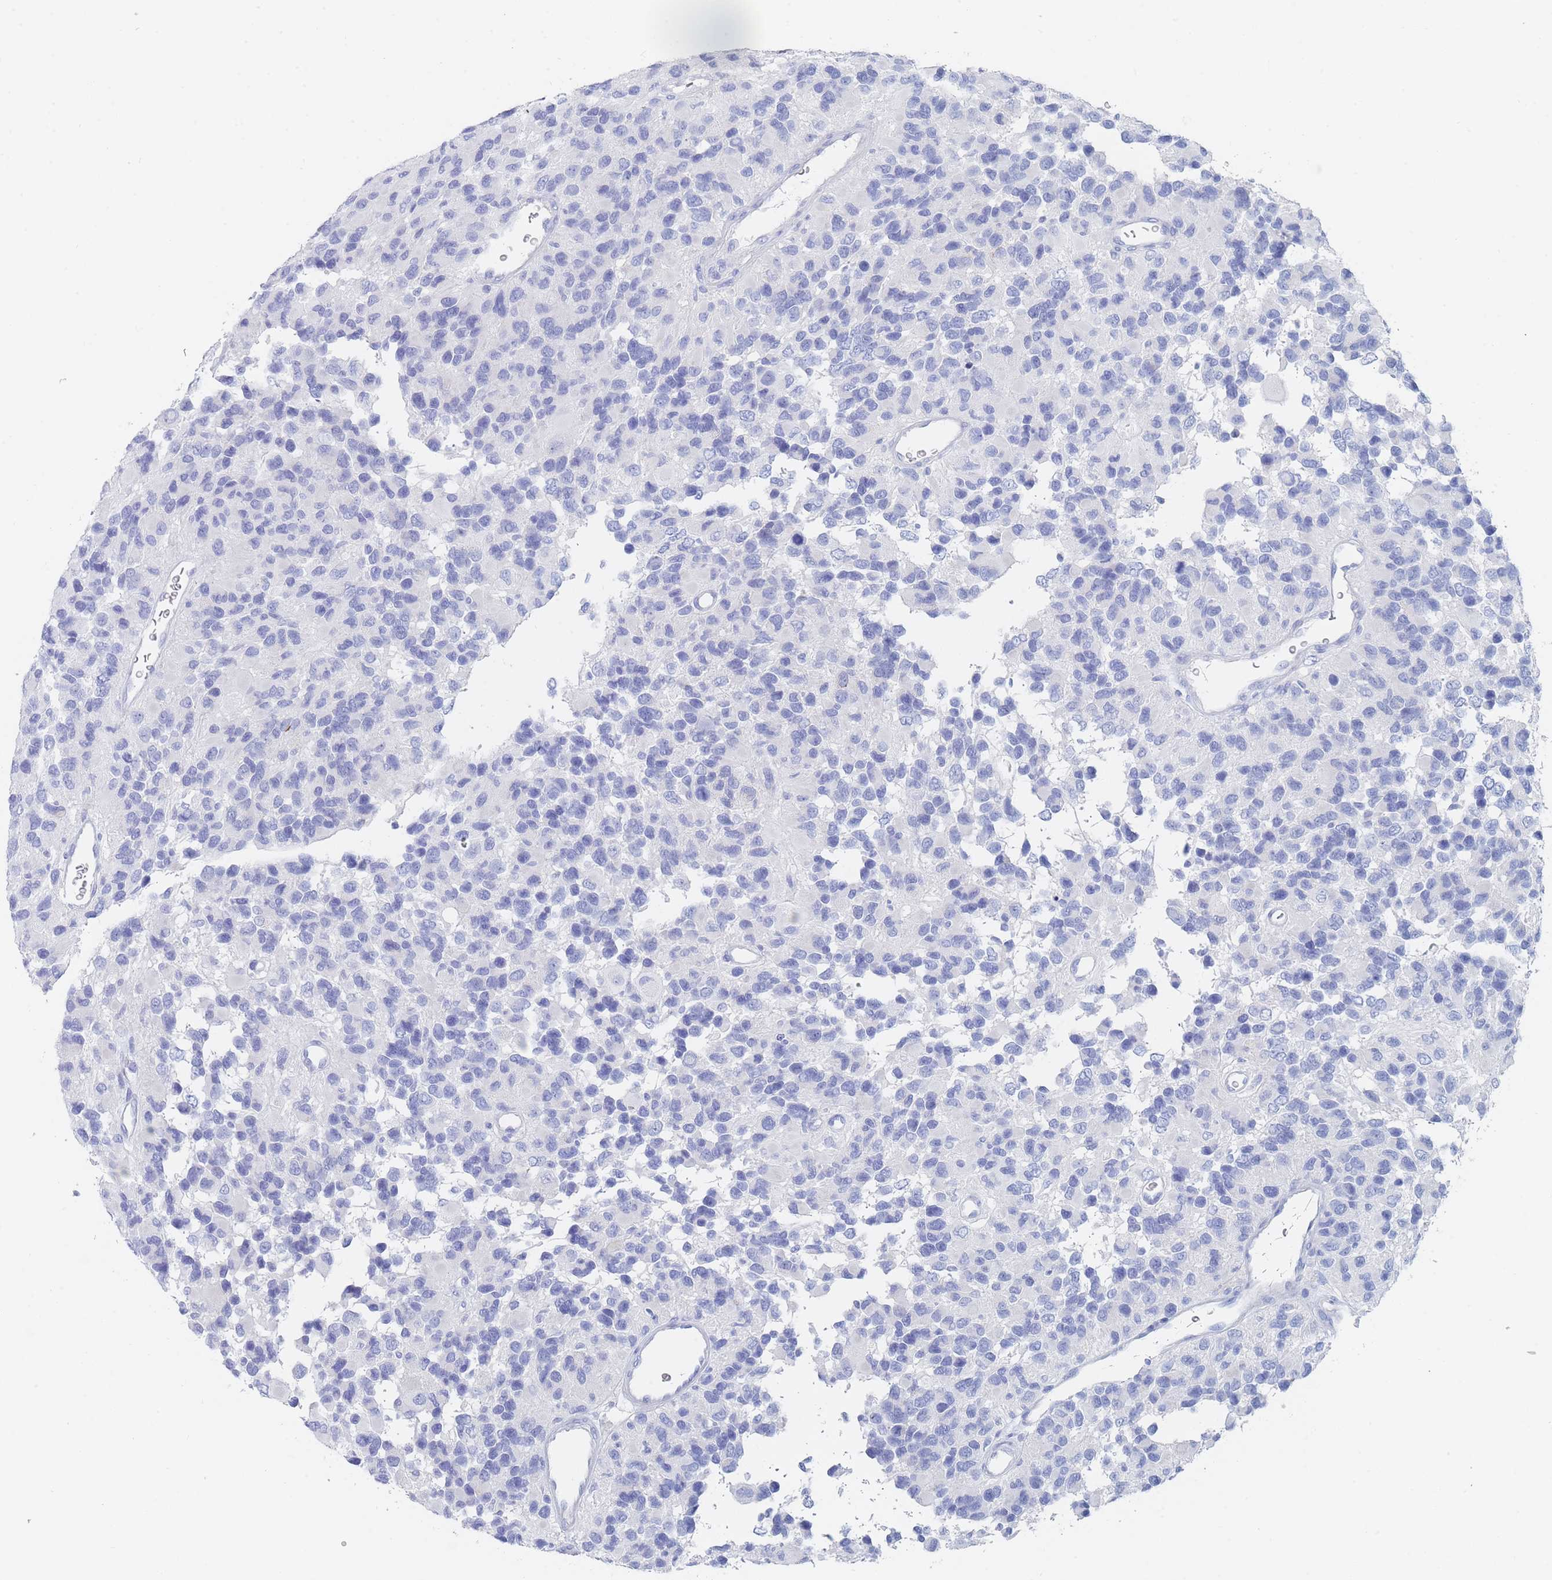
{"staining": {"intensity": "negative", "quantity": "none", "location": "none"}, "tissue": "glioma", "cell_type": "Tumor cells", "image_type": "cancer", "snomed": [{"axis": "morphology", "description": "Glioma, malignant, High grade"}, {"axis": "topography", "description": "Brain"}], "caption": "Image shows no protein positivity in tumor cells of high-grade glioma (malignant) tissue. The staining is performed using DAB brown chromogen with nuclei counter-stained in using hematoxylin.", "gene": "SLC25A35", "patient": {"sex": "male", "age": 77}}